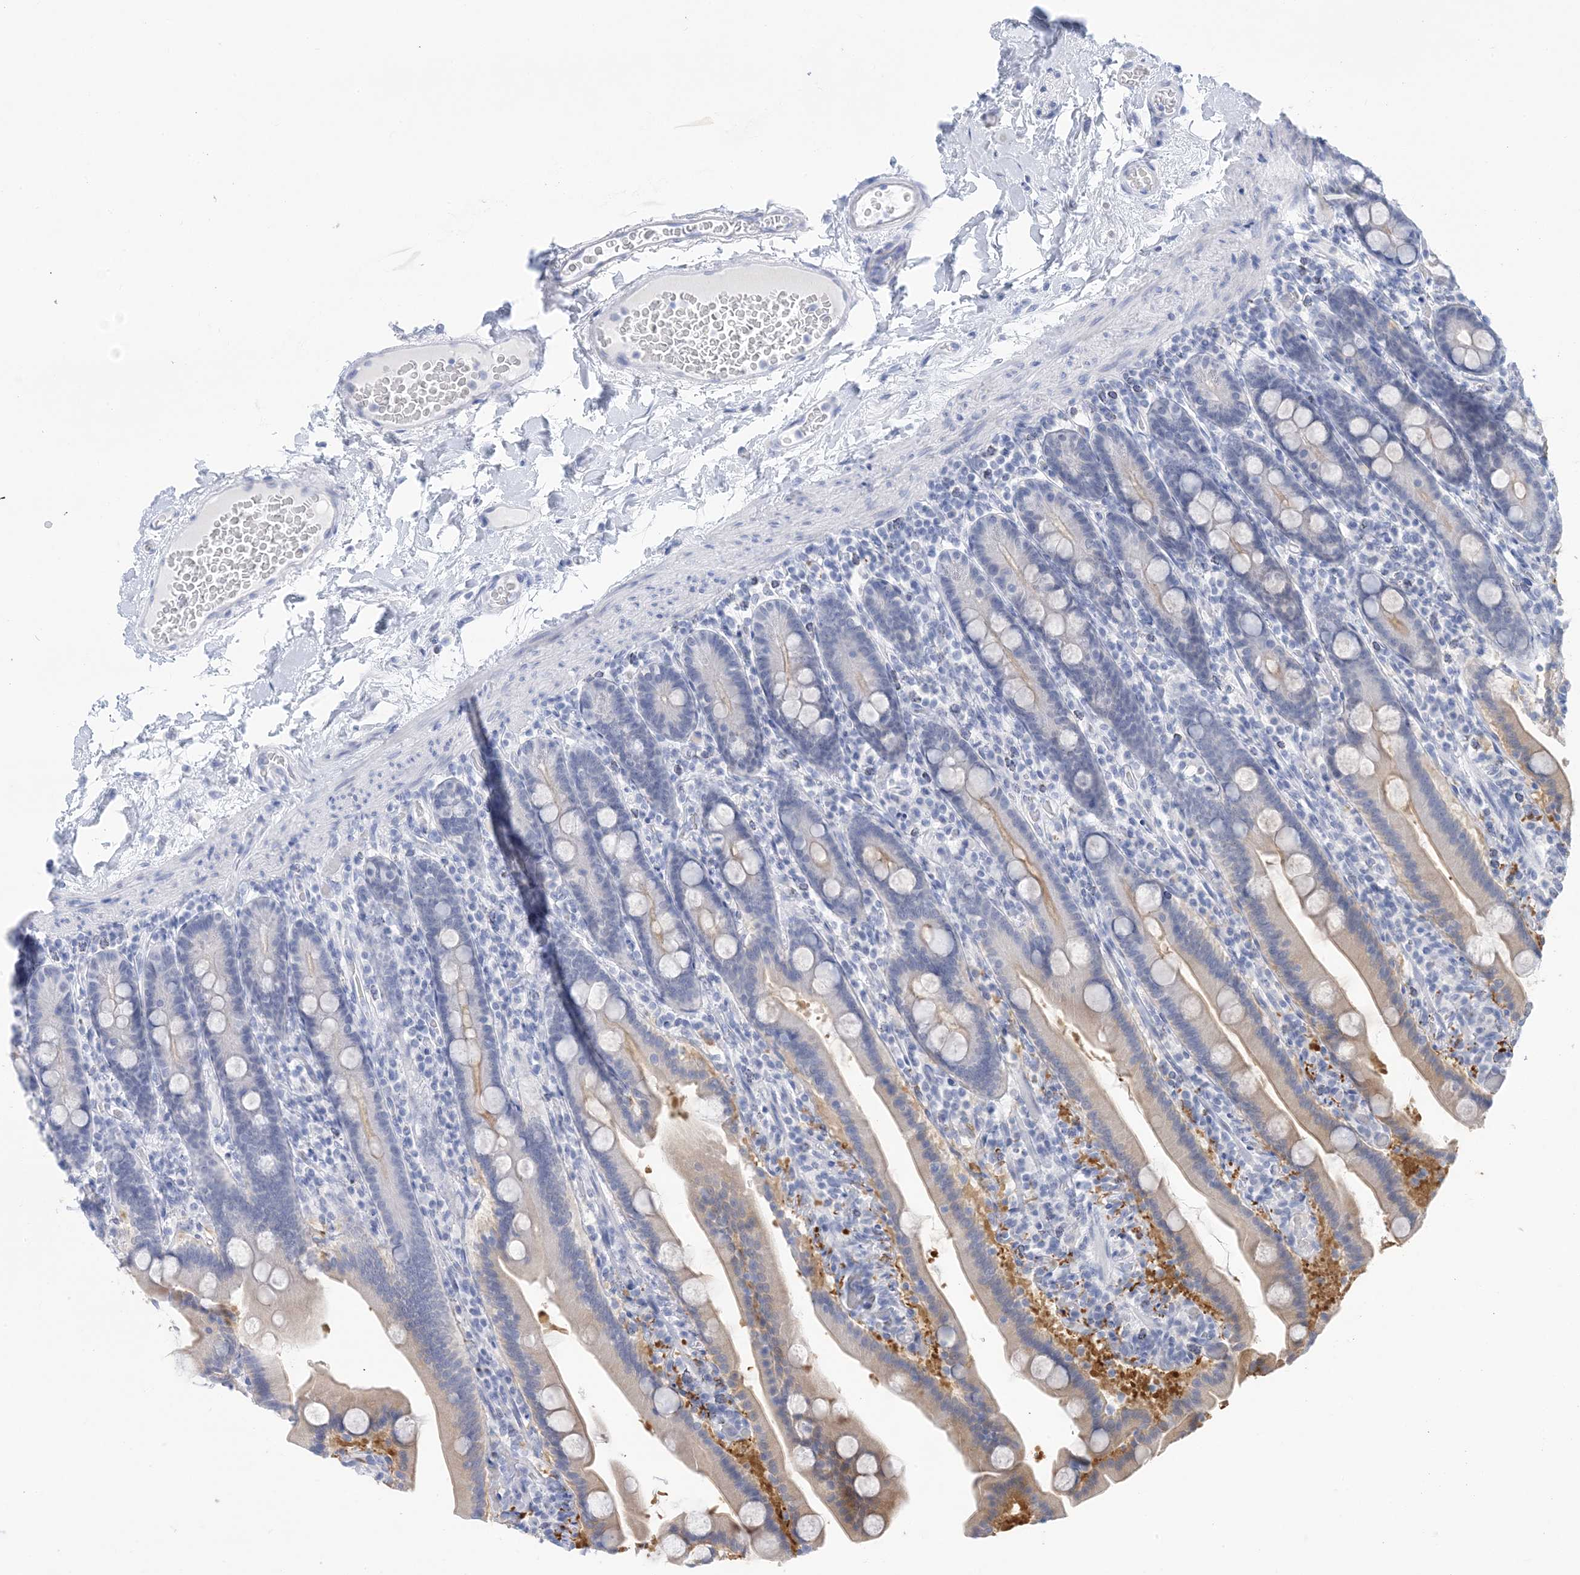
{"staining": {"intensity": "moderate", "quantity": "25%-75%", "location": "cytoplasmic/membranous"}, "tissue": "duodenum", "cell_type": "Glandular cells", "image_type": "normal", "snomed": [{"axis": "morphology", "description": "Normal tissue, NOS"}, {"axis": "topography", "description": "Duodenum"}], "caption": "A medium amount of moderate cytoplasmic/membranous expression is identified in approximately 25%-75% of glandular cells in normal duodenum. The staining was performed using DAB to visualize the protein expression in brown, while the nuclei were stained in blue with hematoxylin (Magnification: 20x).", "gene": "SH3YL1", "patient": {"sex": "male", "age": 55}}